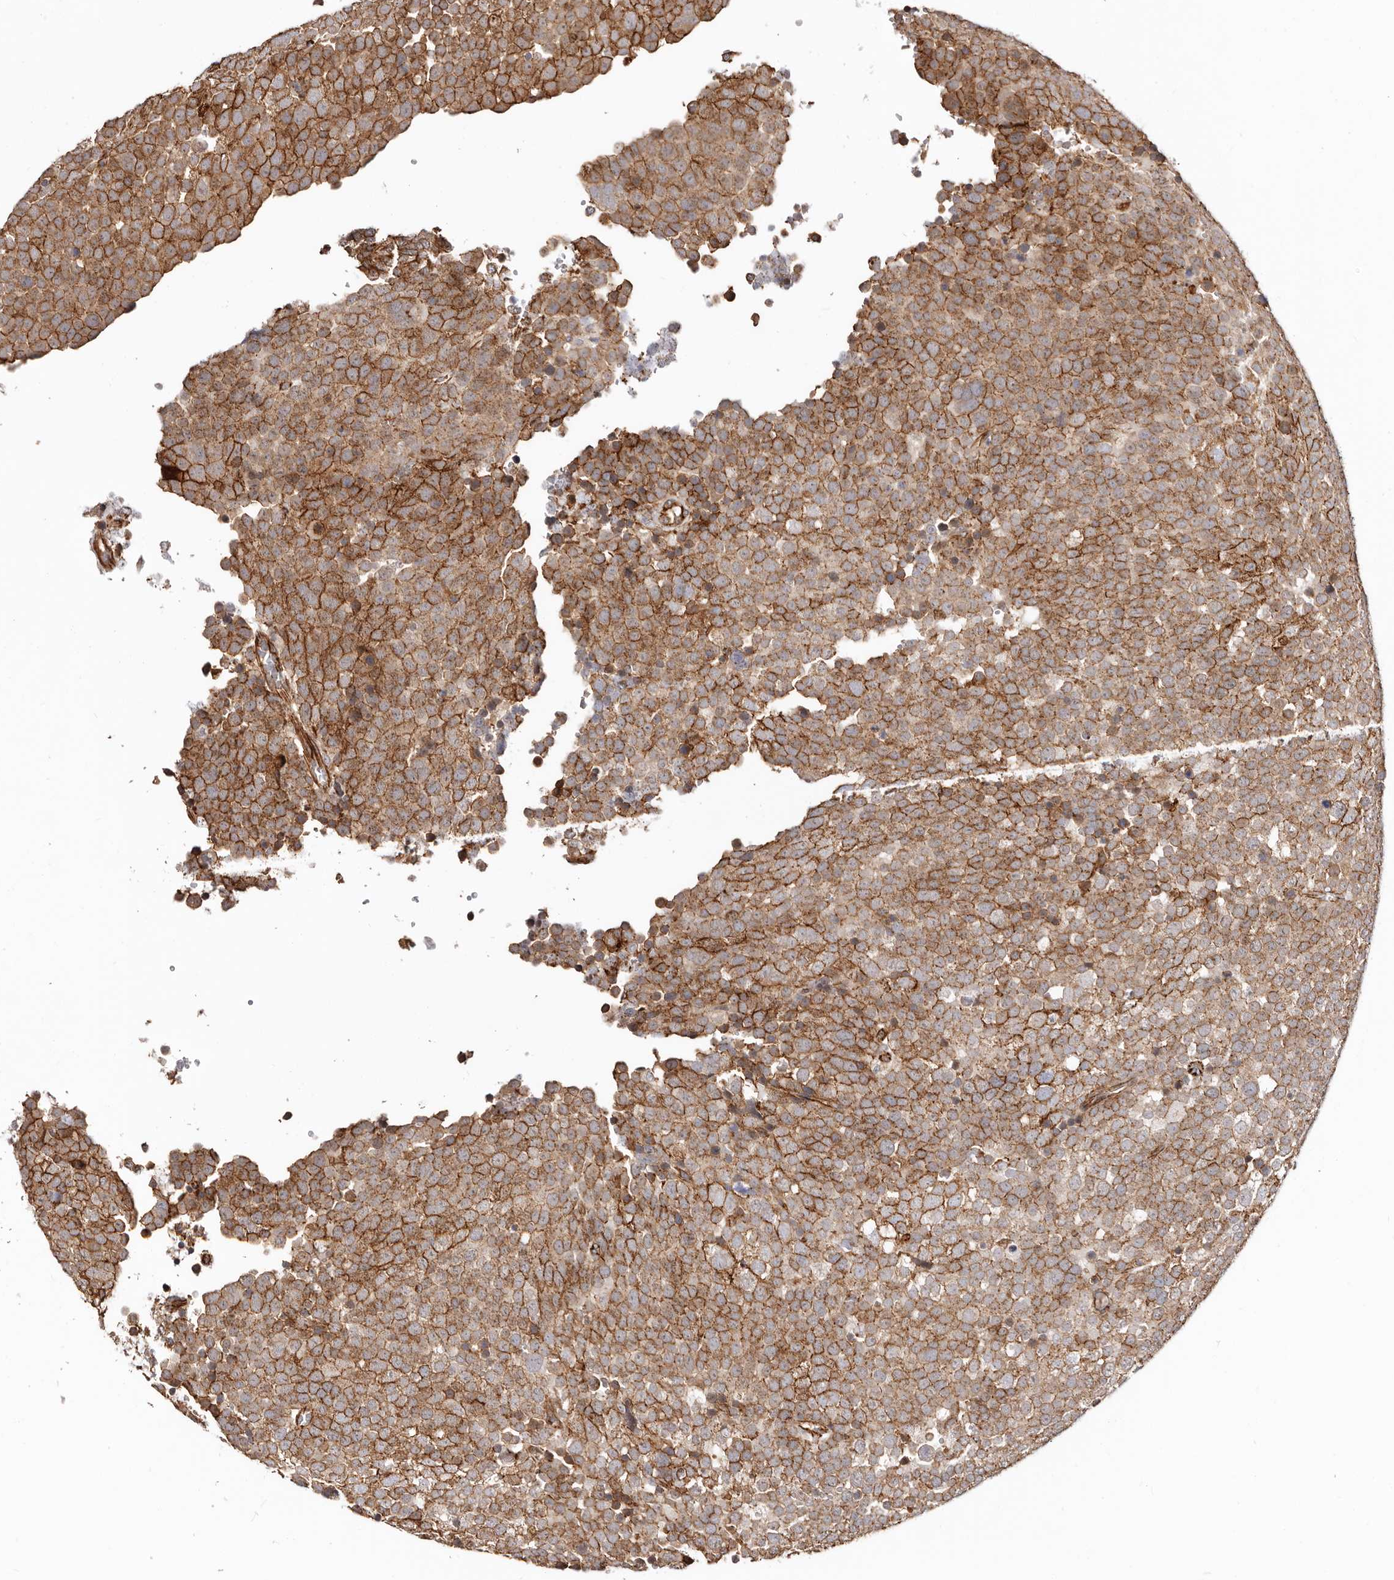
{"staining": {"intensity": "strong", "quantity": ">75%", "location": "cytoplasmic/membranous"}, "tissue": "testis cancer", "cell_type": "Tumor cells", "image_type": "cancer", "snomed": [{"axis": "morphology", "description": "Seminoma, NOS"}, {"axis": "topography", "description": "Testis"}], "caption": "Human testis cancer stained with a protein marker displays strong staining in tumor cells.", "gene": "CTNNB1", "patient": {"sex": "male", "age": 71}}